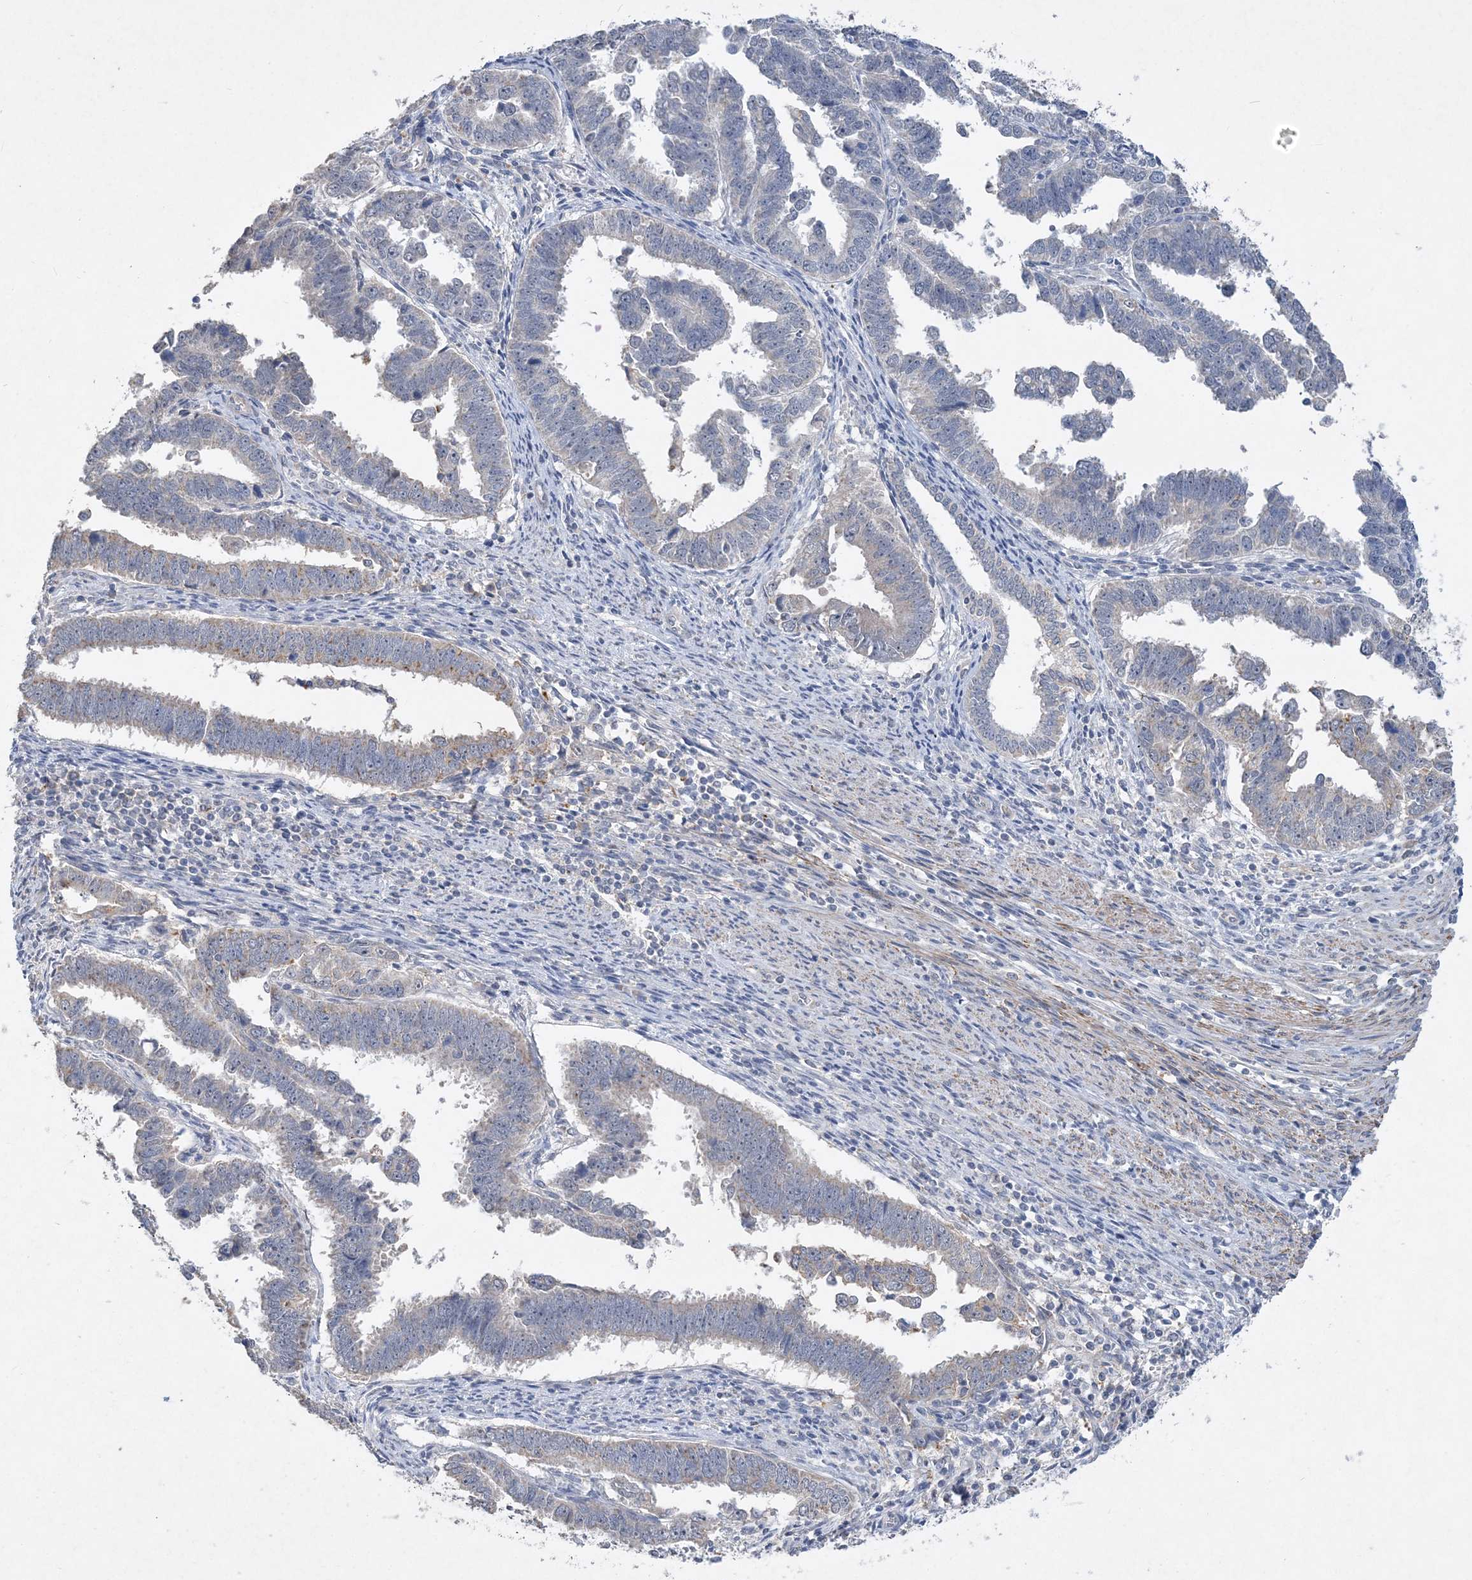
{"staining": {"intensity": "negative", "quantity": "none", "location": "none"}, "tissue": "endometrial cancer", "cell_type": "Tumor cells", "image_type": "cancer", "snomed": [{"axis": "morphology", "description": "Adenocarcinoma, NOS"}, {"axis": "topography", "description": "Endometrium"}], "caption": "Immunohistochemistry (IHC) image of neoplastic tissue: human endometrial cancer (adenocarcinoma) stained with DAB exhibits no significant protein positivity in tumor cells.", "gene": "C11orf58", "patient": {"sex": "female", "age": 75}}